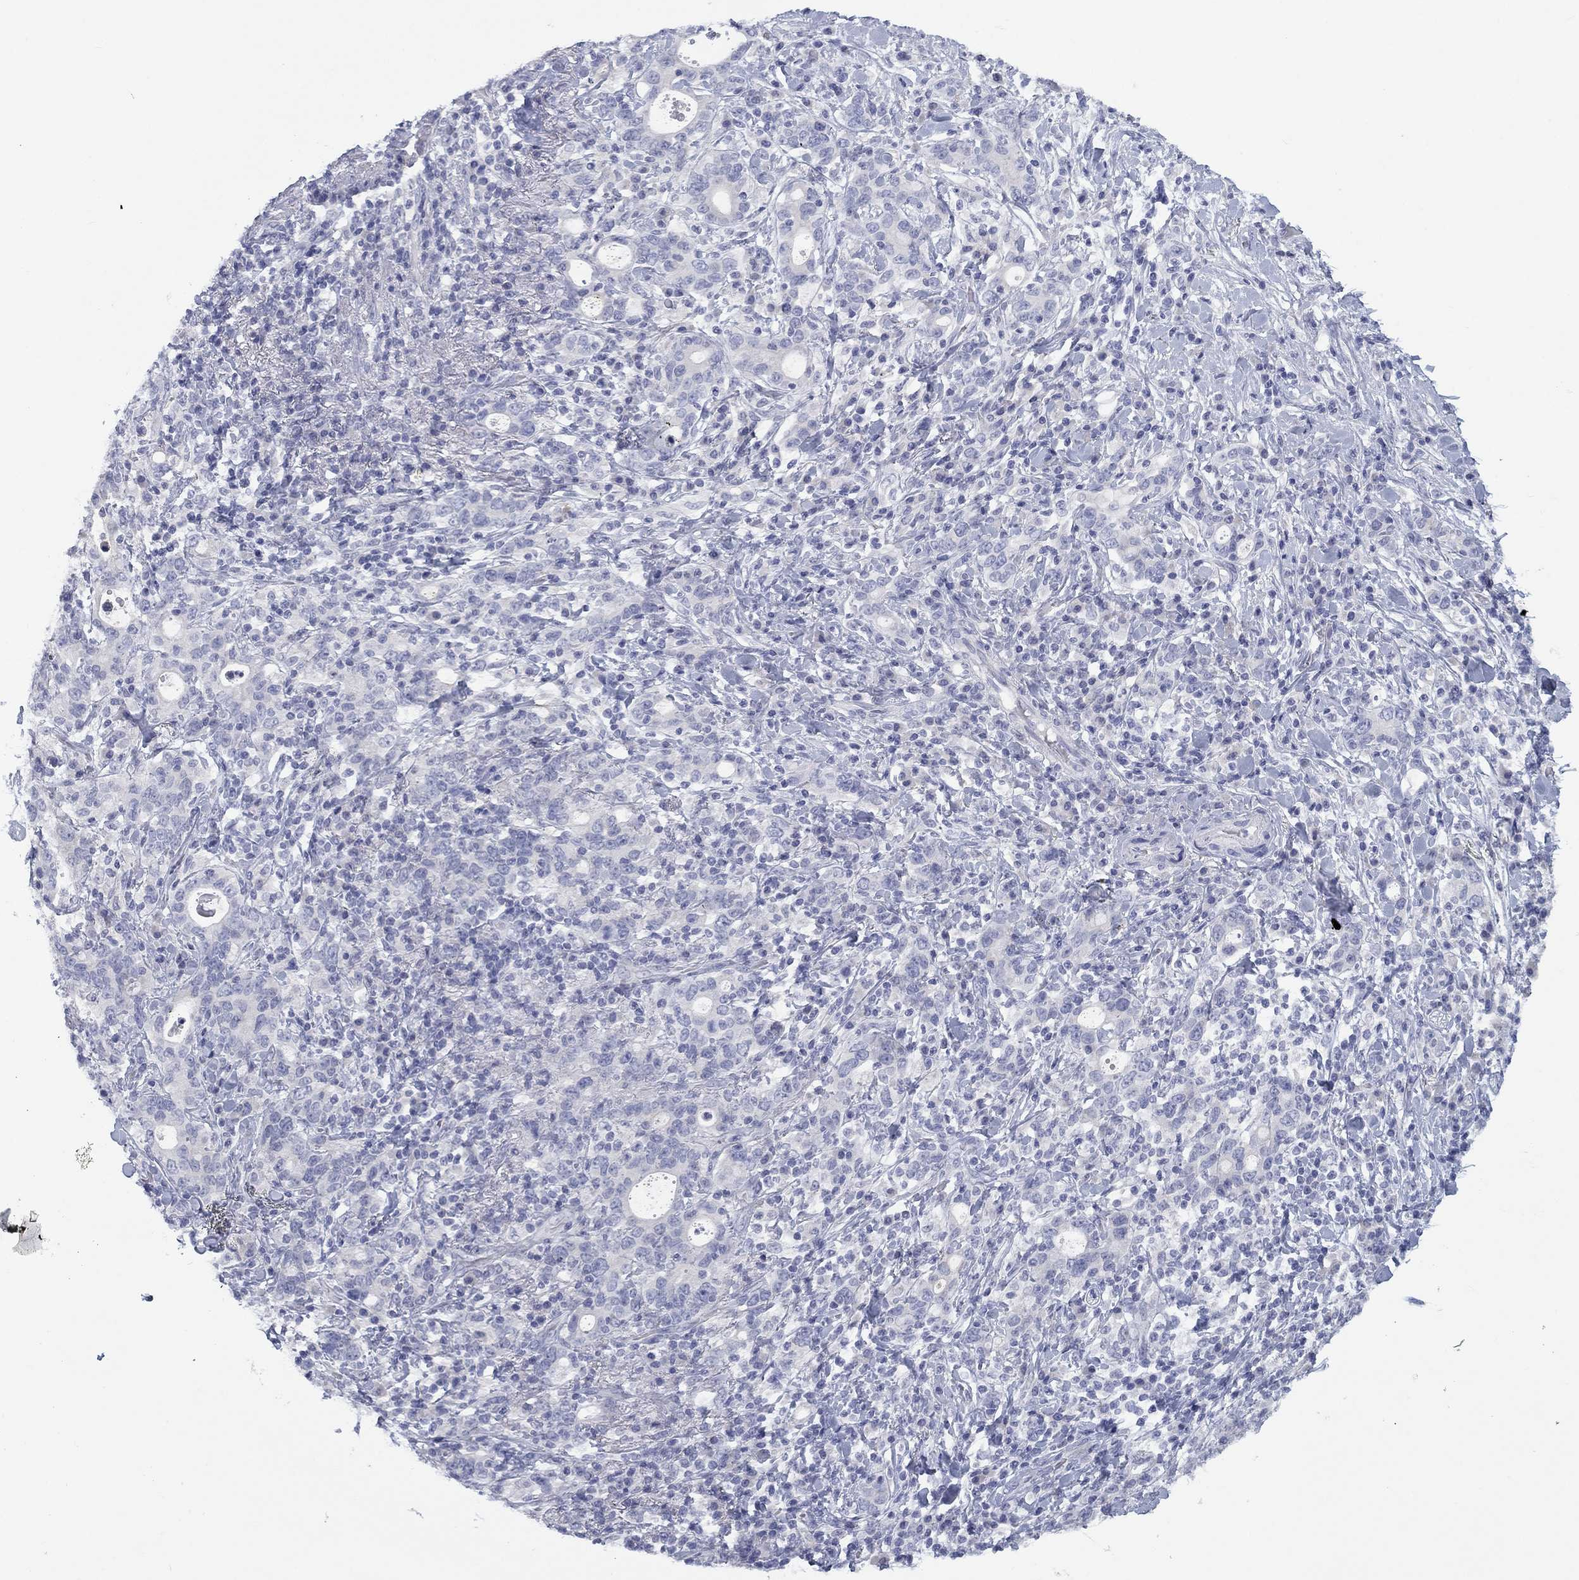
{"staining": {"intensity": "negative", "quantity": "none", "location": "none"}, "tissue": "stomach cancer", "cell_type": "Tumor cells", "image_type": "cancer", "snomed": [{"axis": "morphology", "description": "Adenocarcinoma, NOS"}, {"axis": "topography", "description": "Stomach"}], "caption": "A micrograph of human stomach cancer is negative for staining in tumor cells.", "gene": "CALB1", "patient": {"sex": "male", "age": 79}}